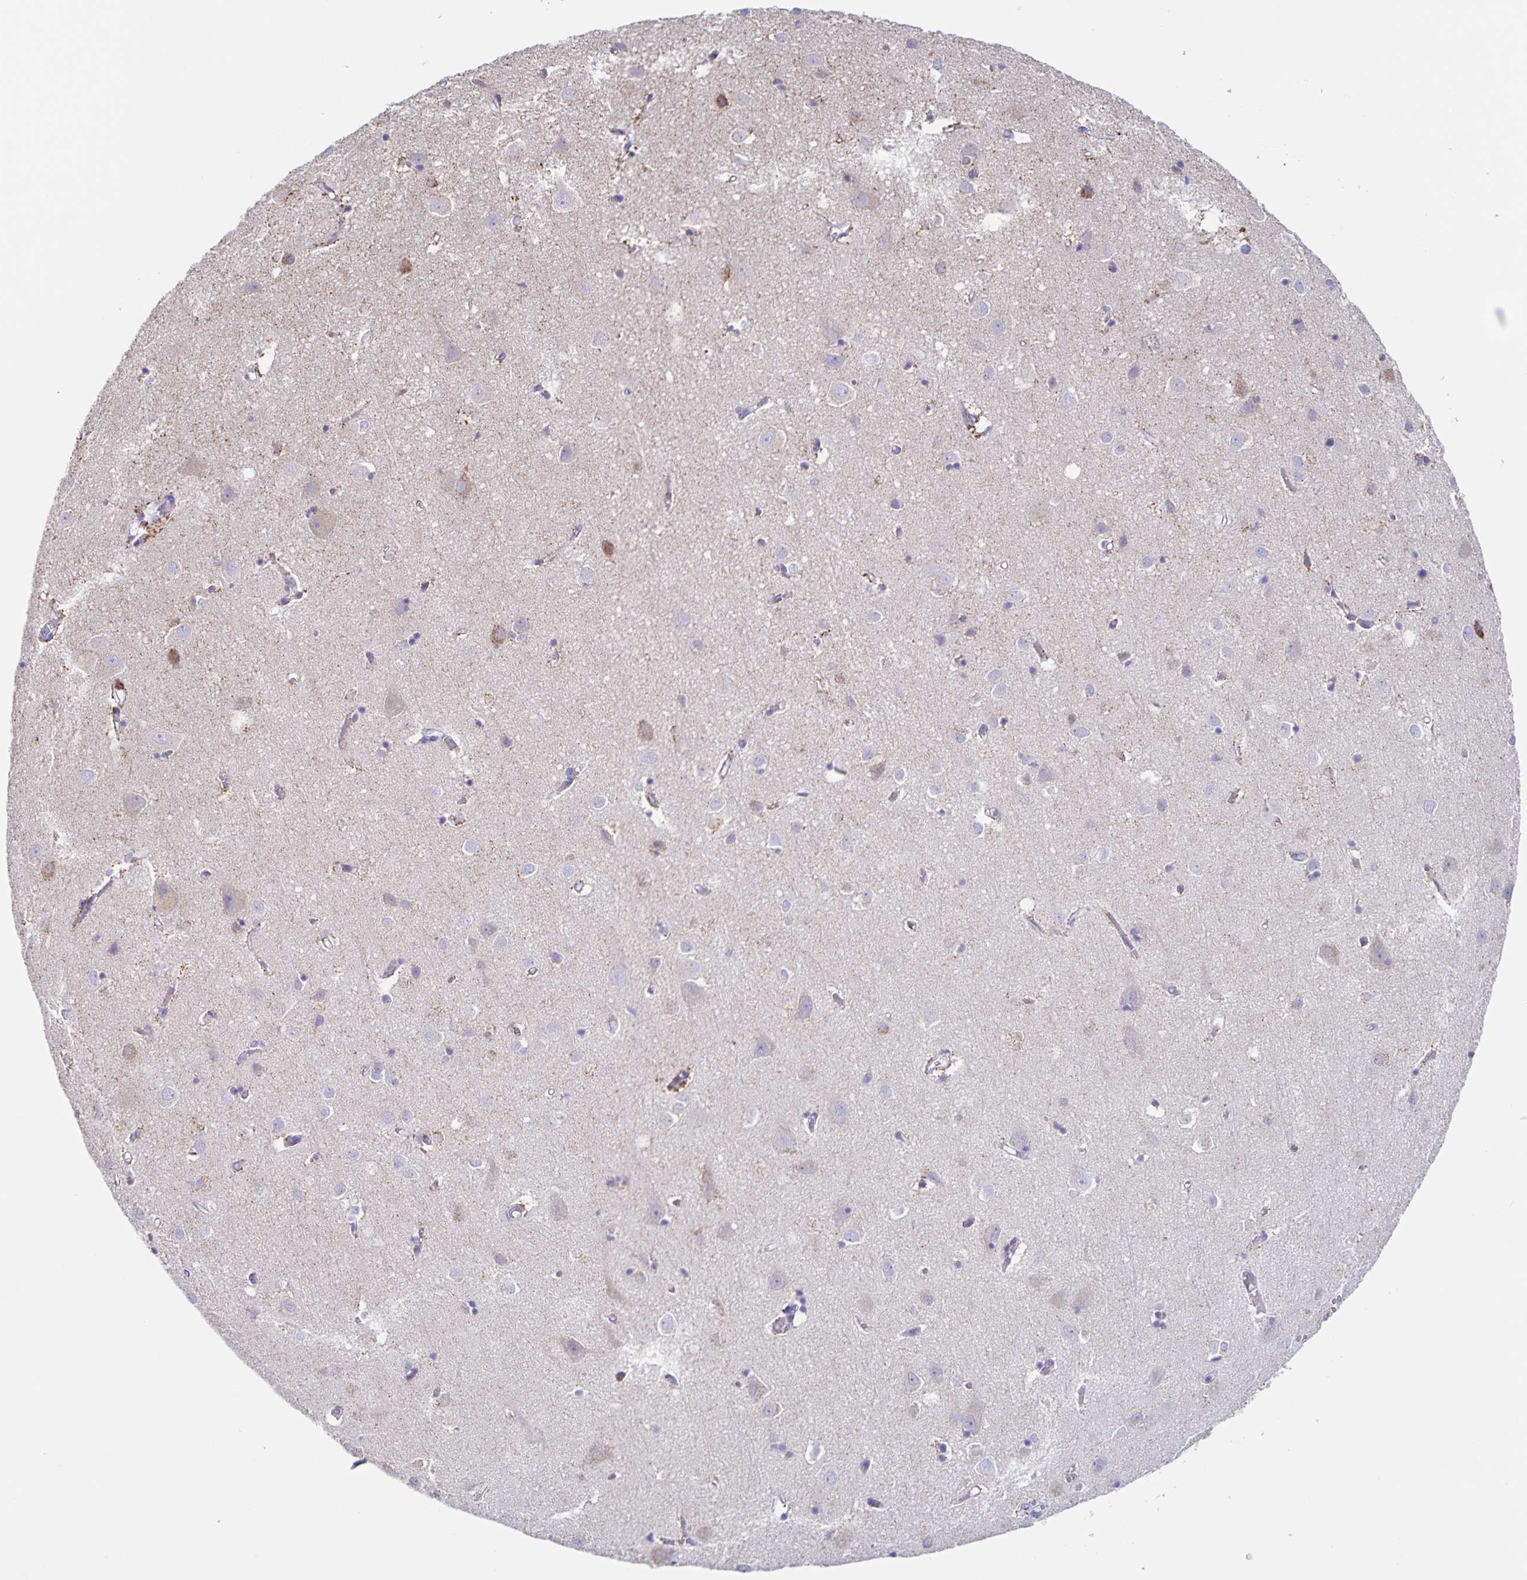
{"staining": {"intensity": "moderate", "quantity": "<25%", "location": "cytoplasmic/membranous"}, "tissue": "cerebral cortex", "cell_type": "Endothelial cells", "image_type": "normal", "snomed": [{"axis": "morphology", "description": "Normal tissue, NOS"}, {"axis": "topography", "description": "Cerebral cortex"}], "caption": "Immunohistochemical staining of benign human cerebral cortex displays moderate cytoplasmic/membranous protein positivity in approximately <25% of endothelial cells. Nuclei are stained in blue.", "gene": "RPL36A", "patient": {"sex": "male", "age": 70}}